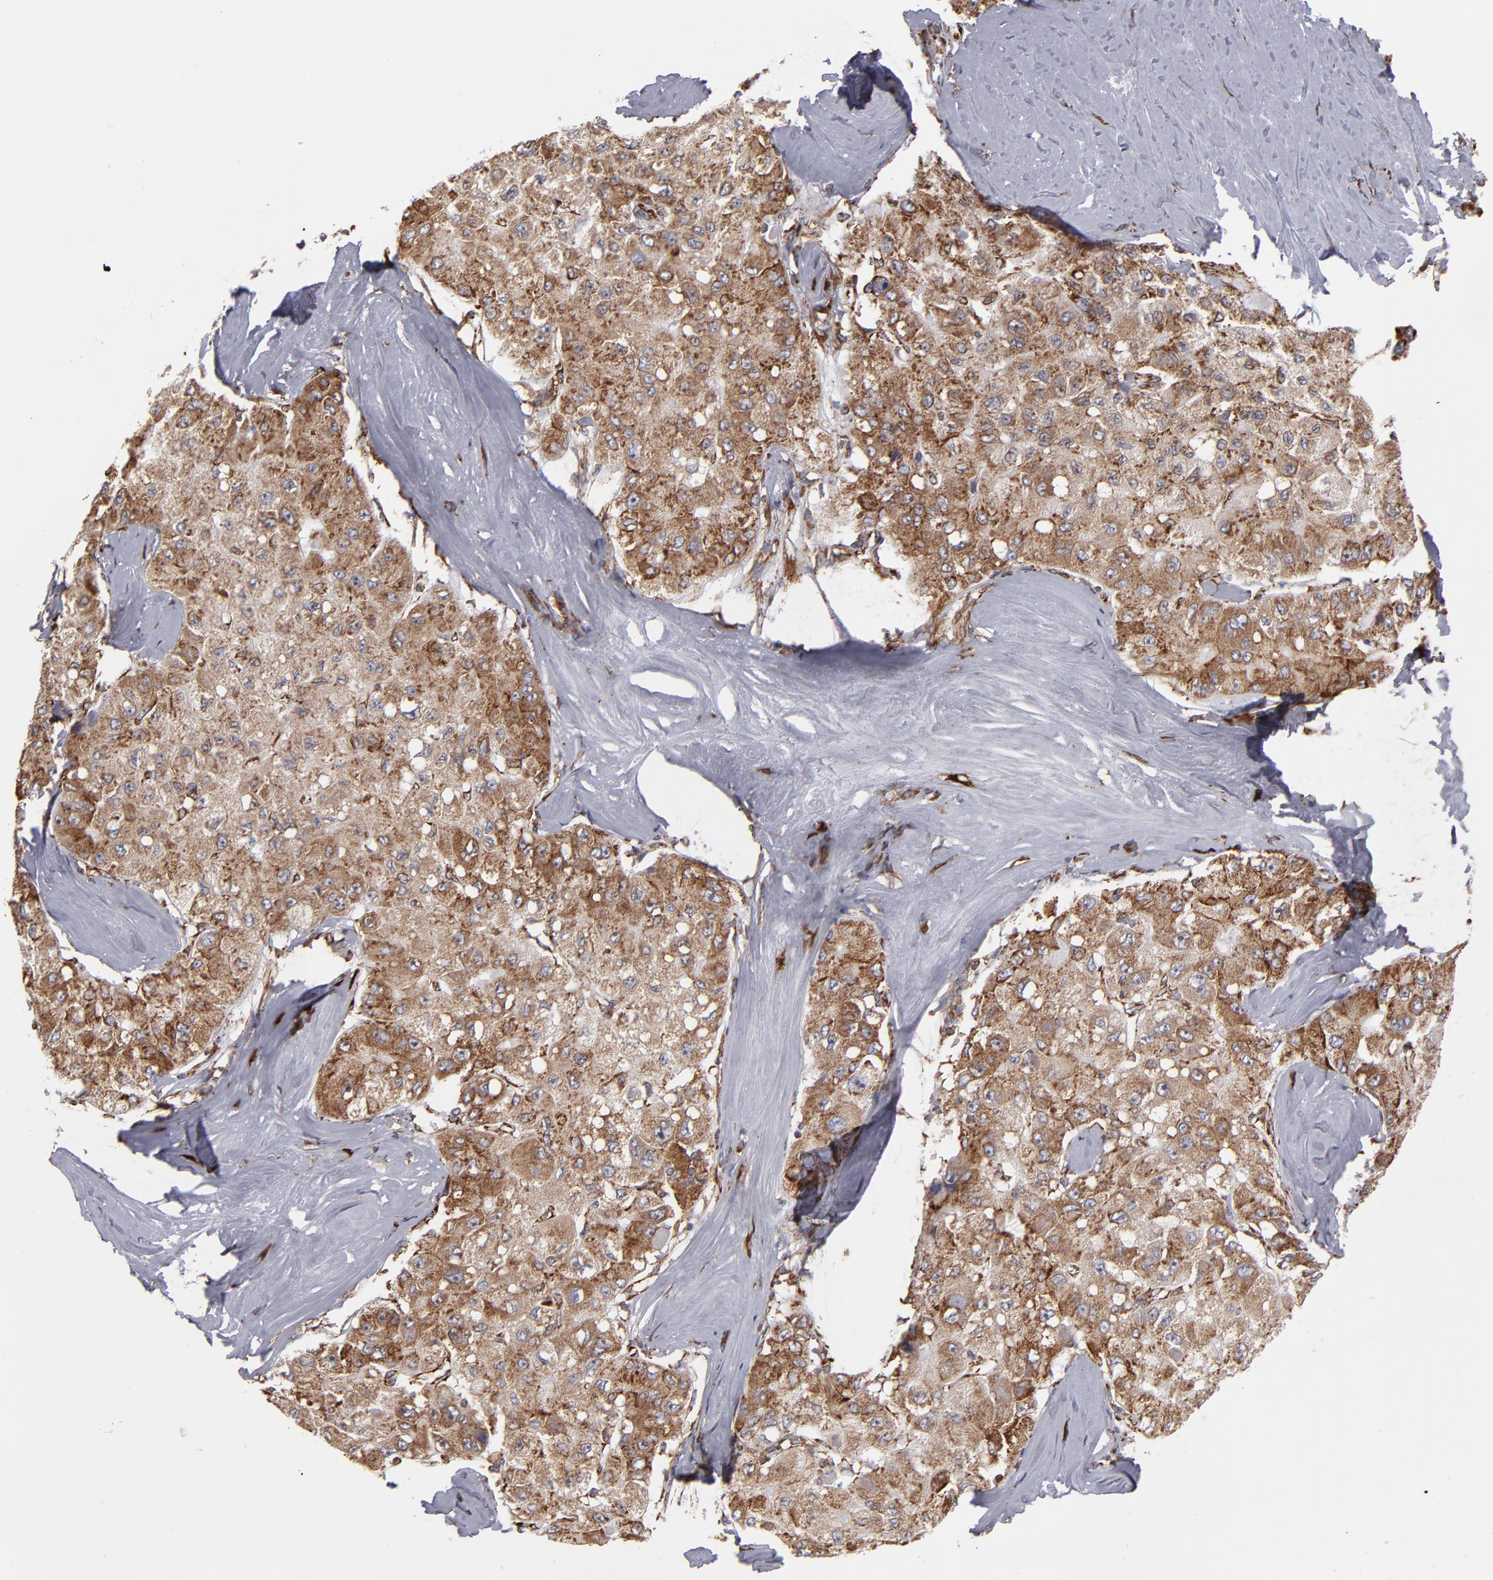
{"staining": {"intensity": "moderate", "quantity": ">75%", "location": "cytoplasmic/membranous"}, "tissue": "liver cancer", "cell_type": "Tumor cells", "image_type": "cancer", "snomed": [{"axis": "morphology", "description": "Carcinoma, Hepatocellular, NOS"}, {"axis": "topography", "description": "Liver"}], "caption": "A micrograph of human hepatocellular carcinoma (liver) stained for a protein exhibits moderate cytoplasmic/membranous brown staining in tumor cells.", "gene": "KTN1", "patient": {"sex": "male", "age": 80}}